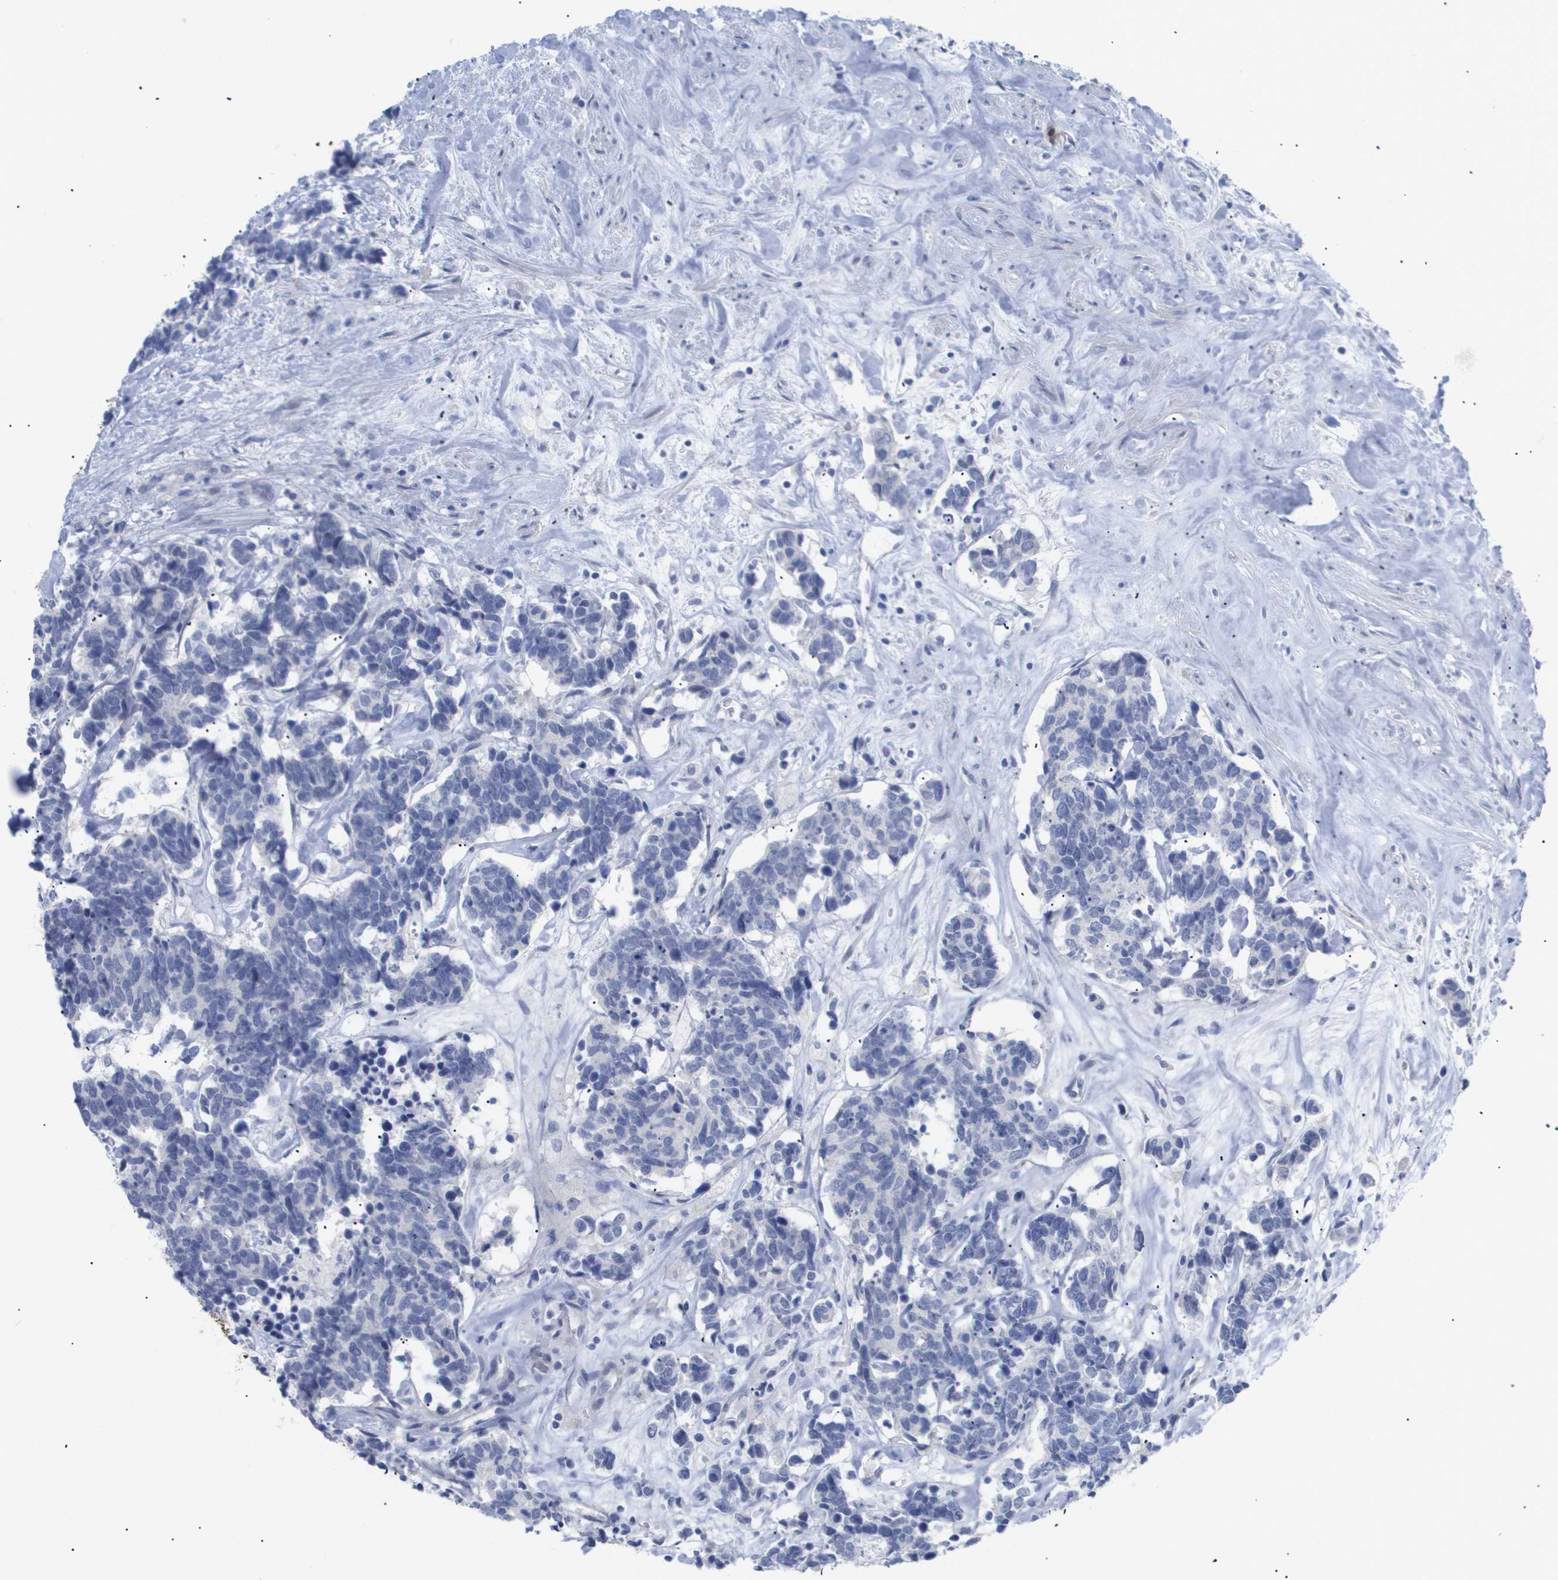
{"staining": {"intensity": "negative", "quantity": "none", "location": "none"}, "tissue": "carcinoid", "cell_type": "Tumor cells", "image_type": "cancer", "snomed": [{"axis": "morphology", "description": "Carcinoma, NOS"}, {"axis": "morphology", "description": "Carcinoid, malignant, NOS"}, {"axis": "topography", "description": "Urinary bladder"}], "caption": "DAB immunohistochemical staining of human carcinoid demonstrates no significant positivity in tumor cells.", "gene": "CAV3", "patient": {"sex": "male", "age": 57}}